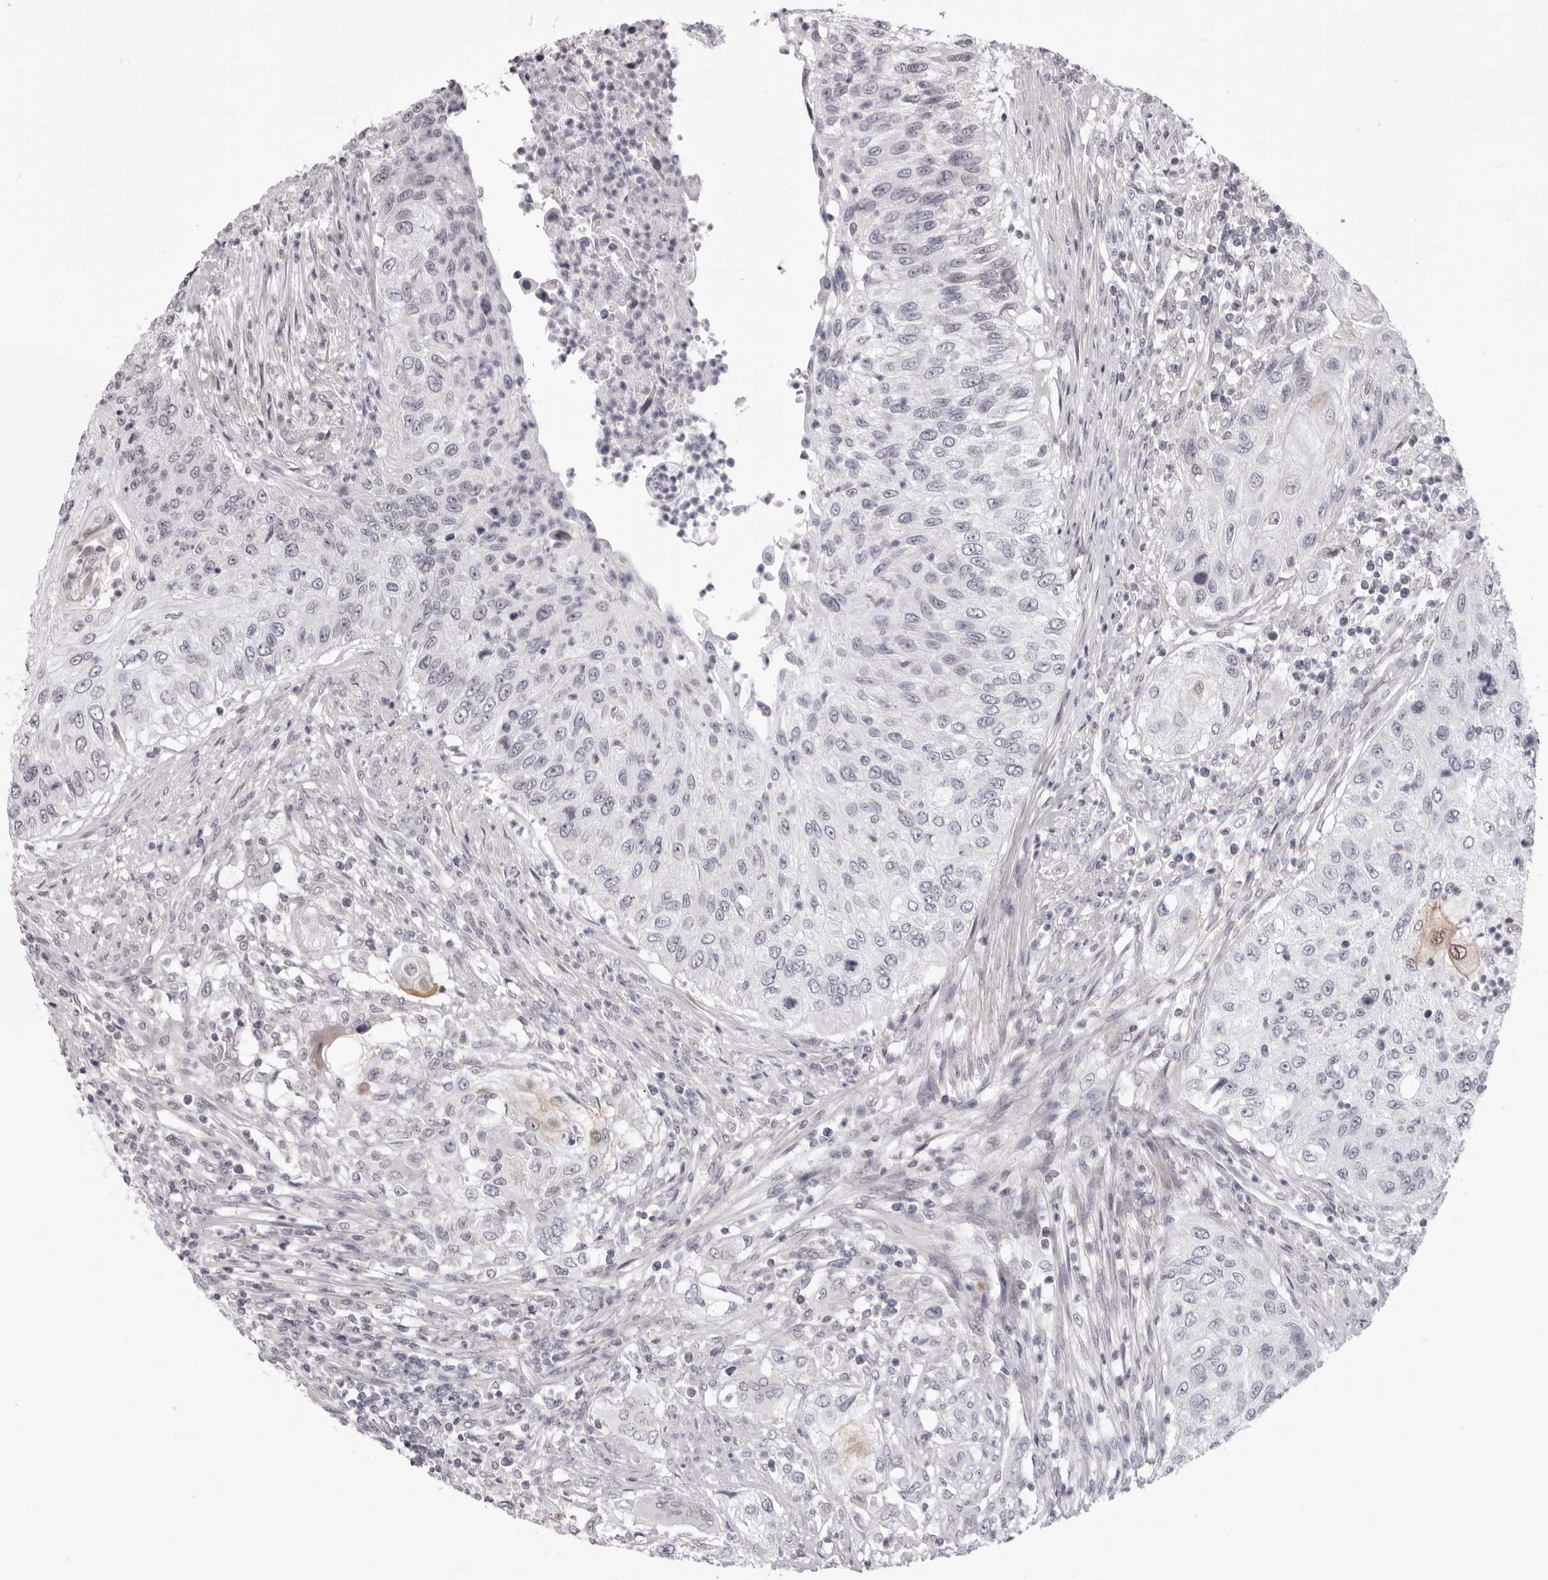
{"staining": {"intensity": "weak", "quantity": "<25%", "location": "nuclear"}, "tissue": "urothelial cancer", "cell_type": "Tumor cells", "image_type": "cancer", "snomed": [{"axis": "morphology", "description": "Urothelial carcinoma, High grade"}, {"axis": "topography", "description": "Urinary bladder"}], "caption": "A micrograph of human urothelial carcinoma (high-grade) is negative for staining in tumor cells. Nuclei are stained in blue.", "gene": "SUGCT", "patient": {"sex": "female", "age": 60}}